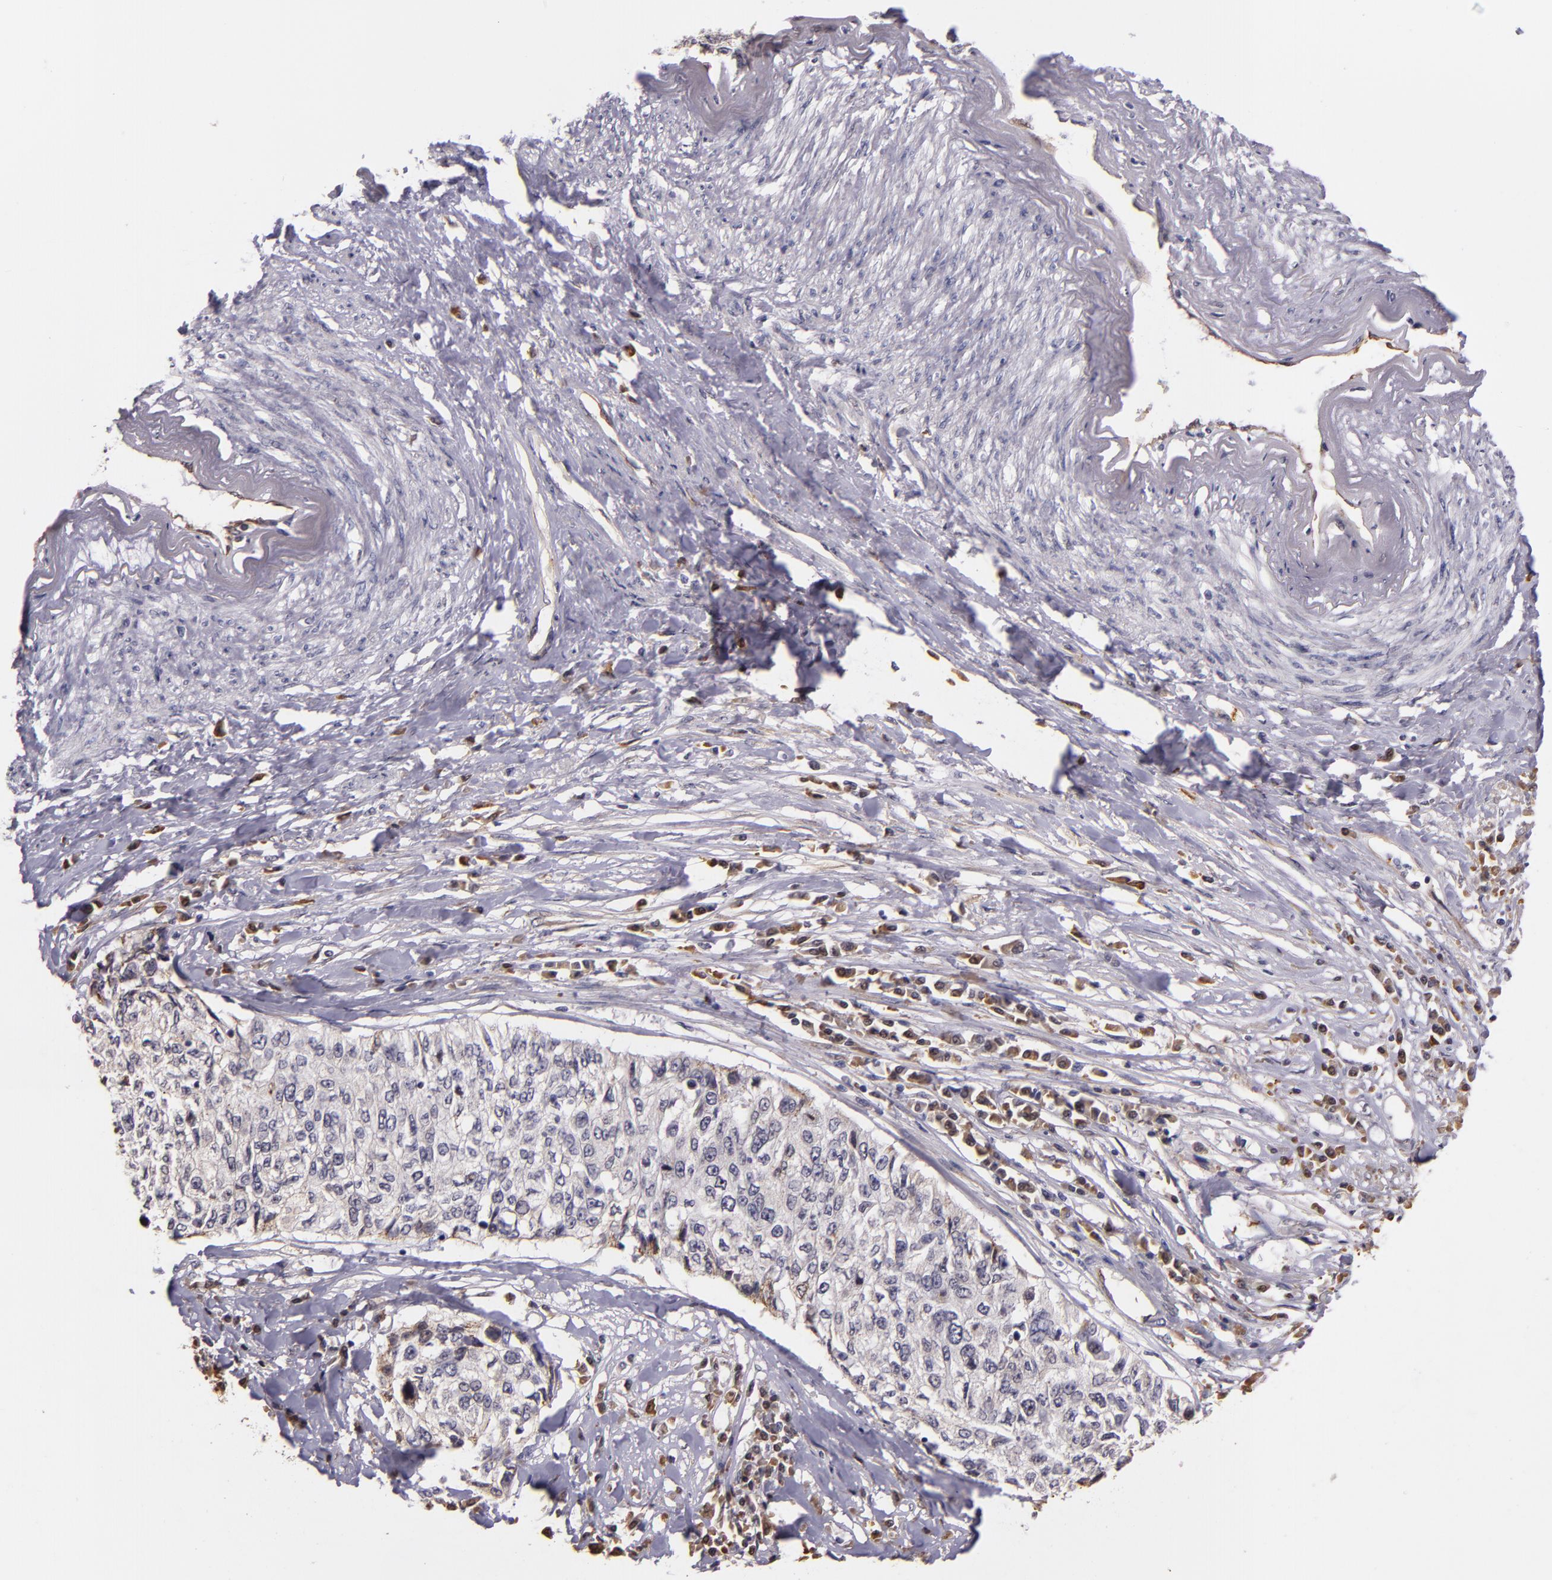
{"staining": {"intensity": "negative", "quantity": "none", "location": "none"}, "tissue": "cervical cancer", "cell_type": "Tumor cells", "image_type": "cancer", "snomed": [{"axis": "morphology", "description": "Squamous cell carcinoma, NOS"}, {"axis": "topography", "description": "Cervix"}], "caption": "Protein analysis of cervical cancer (squamous cell carcinoma) exhibits no significant staining in tumor cells. (DAB (3,3'-diaminobenzidine) immunohistochemistry visualized using brightfield microscopy, high magnification).", "gene": "SYTL4", "patient": {"sex": "female", "age": 57}}